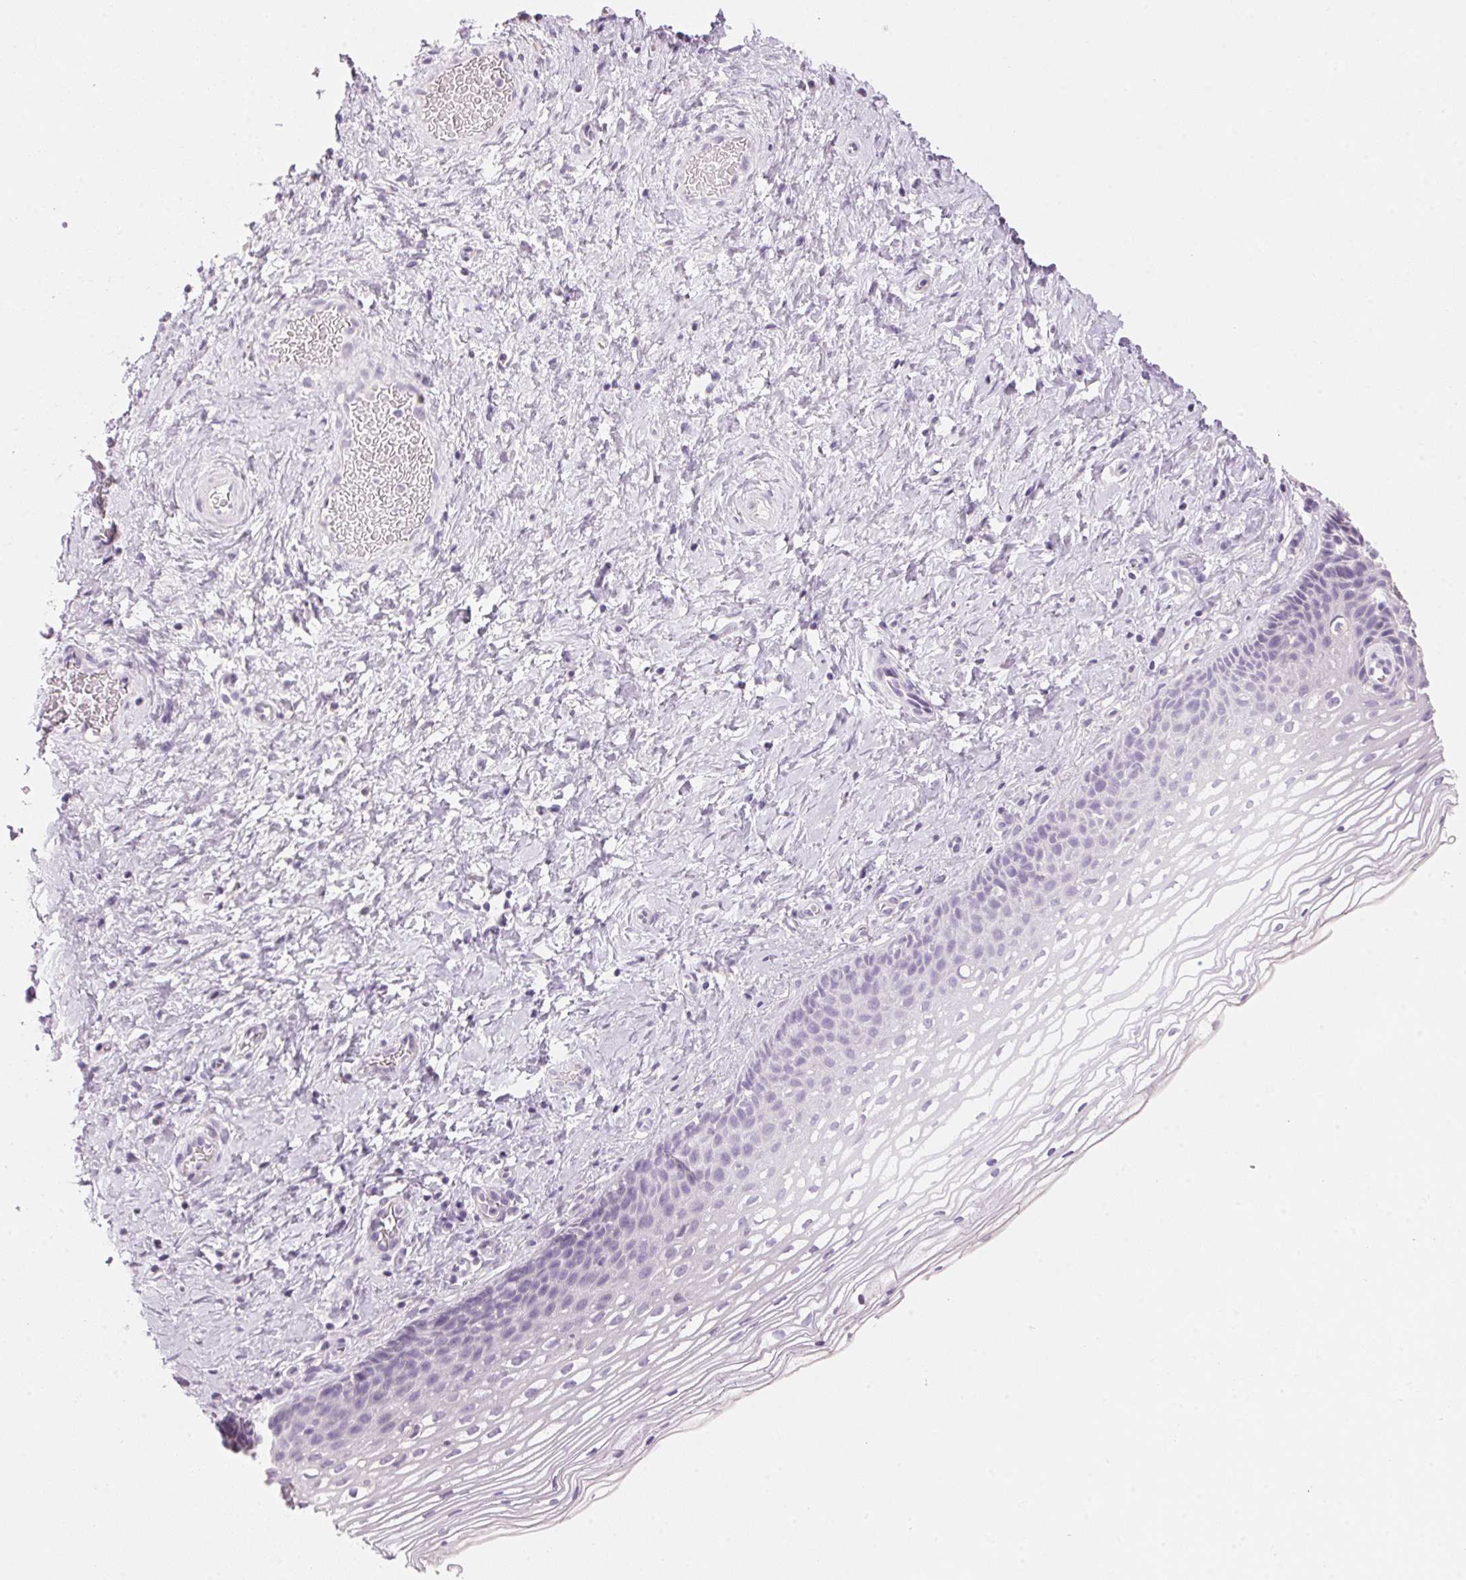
{"staining": {"intensity": "negative", "quantity": "none", "location": "none"}, "tissue": "cervix", "cell_type": "Glandular cells", "image_type": "normal", "snomed": [{"axis": "morphology", "description": "Normal tissue, NOS"}, {"axis": "topography", "description": "Cervix"}], "caption": "Protein analysis of normal cervix exhibits no significant staining in glandular cells.", "gene": "HSD17B2", "patient": {"sex": "female", "age": 34}}